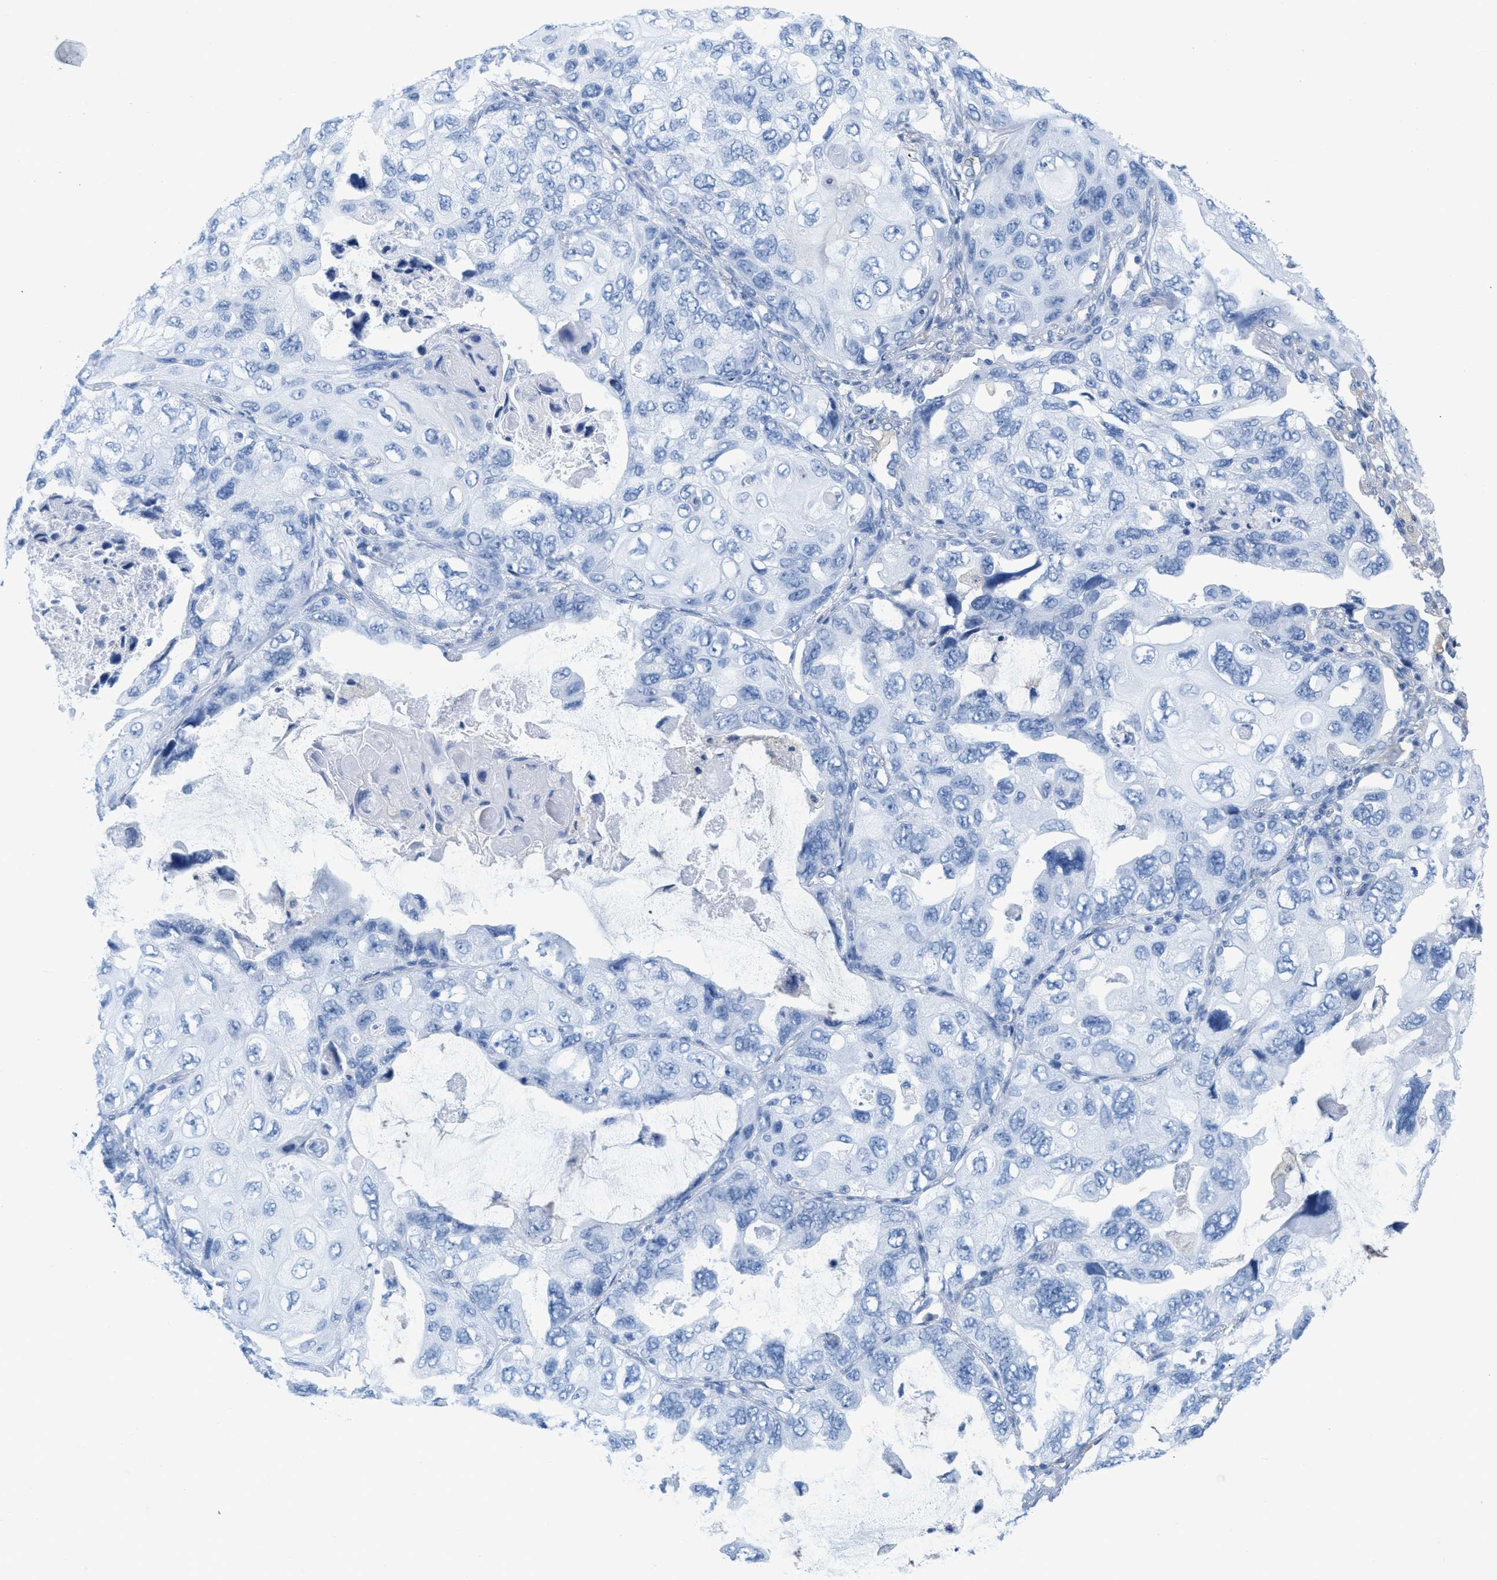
{"staining": {"intensity": "negative", "quantity": "none", "location": "none"}, "tissue": "lung cancer", "cell_type": "Tumor cells", "image_type": "cancer", "snomed": [{"axis": "morphology", "description": "Squamous cell carcinoma, NOS"}, {"axis": "topography", "description": "Lung"}], "caption": "The immunohistochemistry micrograph has no significant expression in tumor cells of lung squamous cell carcinoma tissue.", "gene": "ASGR1", "patient": {"sex": "female", "age": 73}}